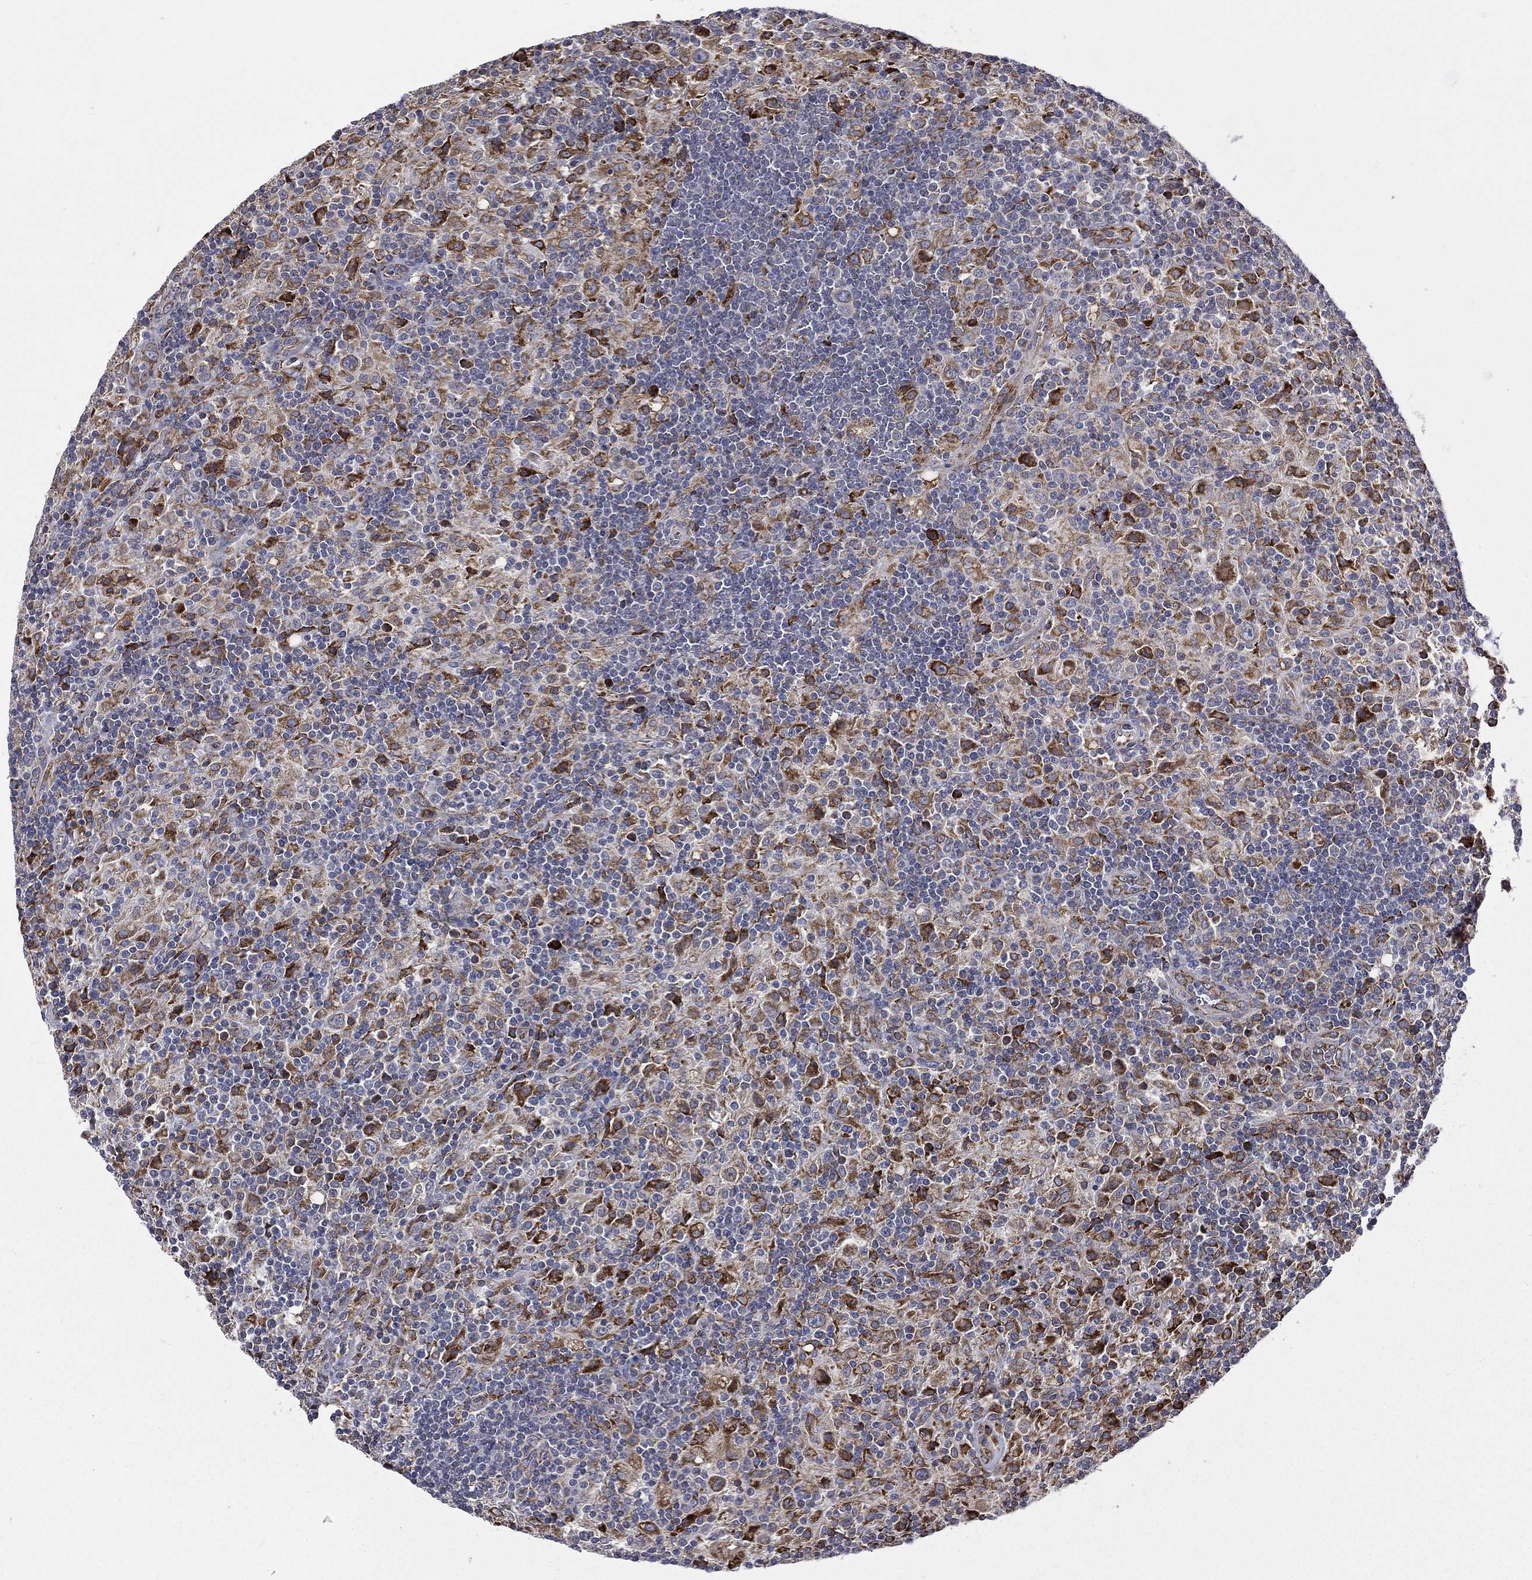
{"staining": {"intensity": "moderate", "quantity": "25%-75%", "location": "cytoplasmic/membranous"}, "tissue": "lymphoma", "cell_type": "Tumor cells", "image_type": "cancer", "snomed": [{"axis": "morphology", "description": "Hodgkin's disease, NOS"}, {"axis": "topography", "description": "Lymph node"}], "caption": "Protein expression analysis of human lymphoma reveals moderate cytoplasmic/membranous expression in approximately 25%-75% of tumor cells. (brown staining indicates protein expression, while blue staining denotes nuclei).", "gene": "C20orf96", "patient": {"sex": "male", "age": 70}}